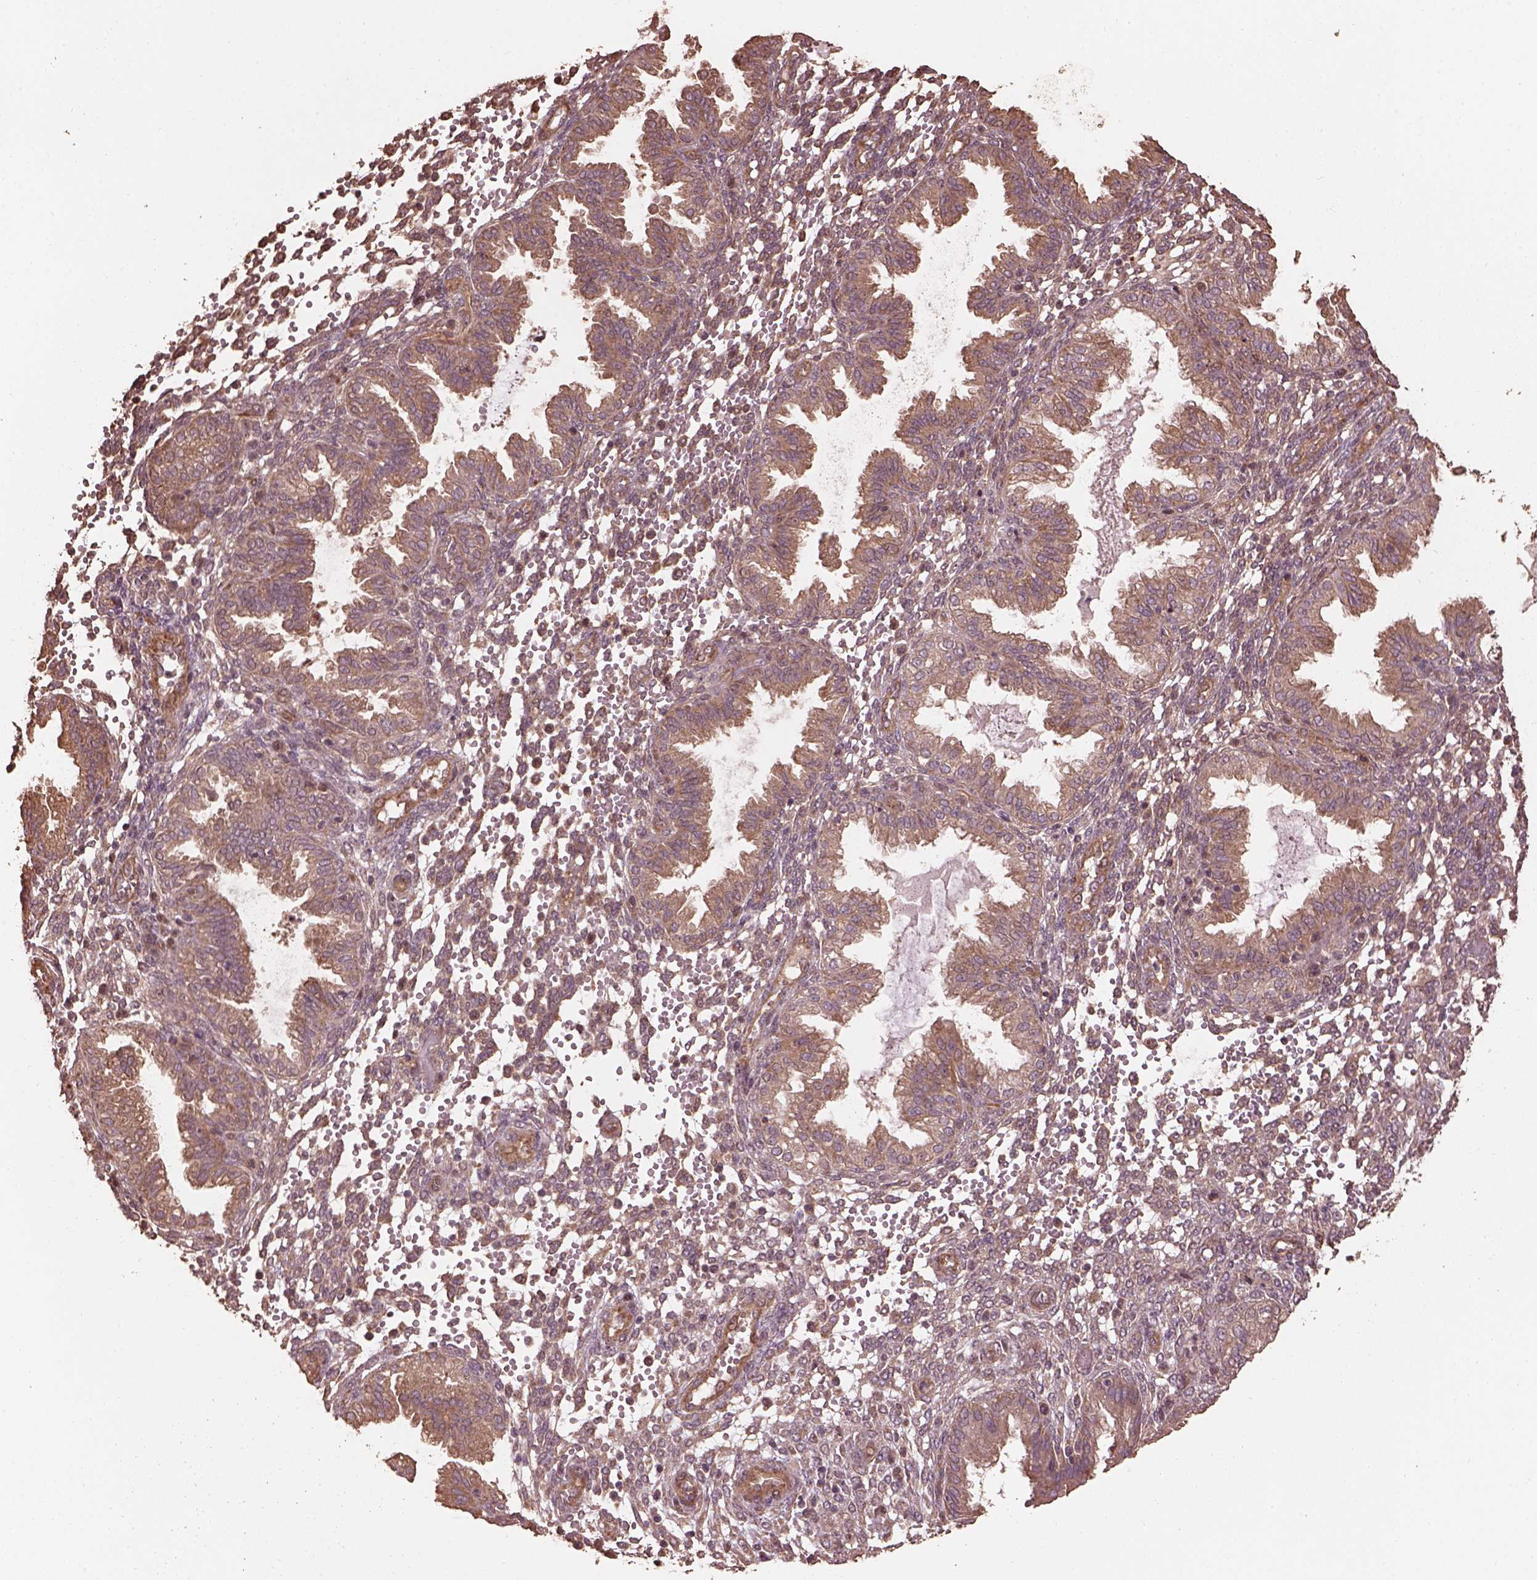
{"staining": {"intensity": "moderate", "quantity": "25%-75%", "location": "cytoplasmic/membranous"}, "tissue": "endometrium", "cell_type": "Cells in endometrial stroma", "image_type": "normal", "snomed": [{"axis": "morphology", "description": "Normal tissue, NOS"}, {"axis": "topography", "description": "Endometrium"}], "caption": "Cells in endometrial stroma exhibit medium levels of moderate cytoplasmic/membranous positivity in approximately 25%-75% of cells in benign human endometrium. The protein of interest is stained brown, and the nuclei are stained in blue (DAB (3,3'-diaminobenzidine) IHC with brightfield microscopy, high magnification).", "gene": "METTL4", "patient": {"sex": "female", "age": 33}}